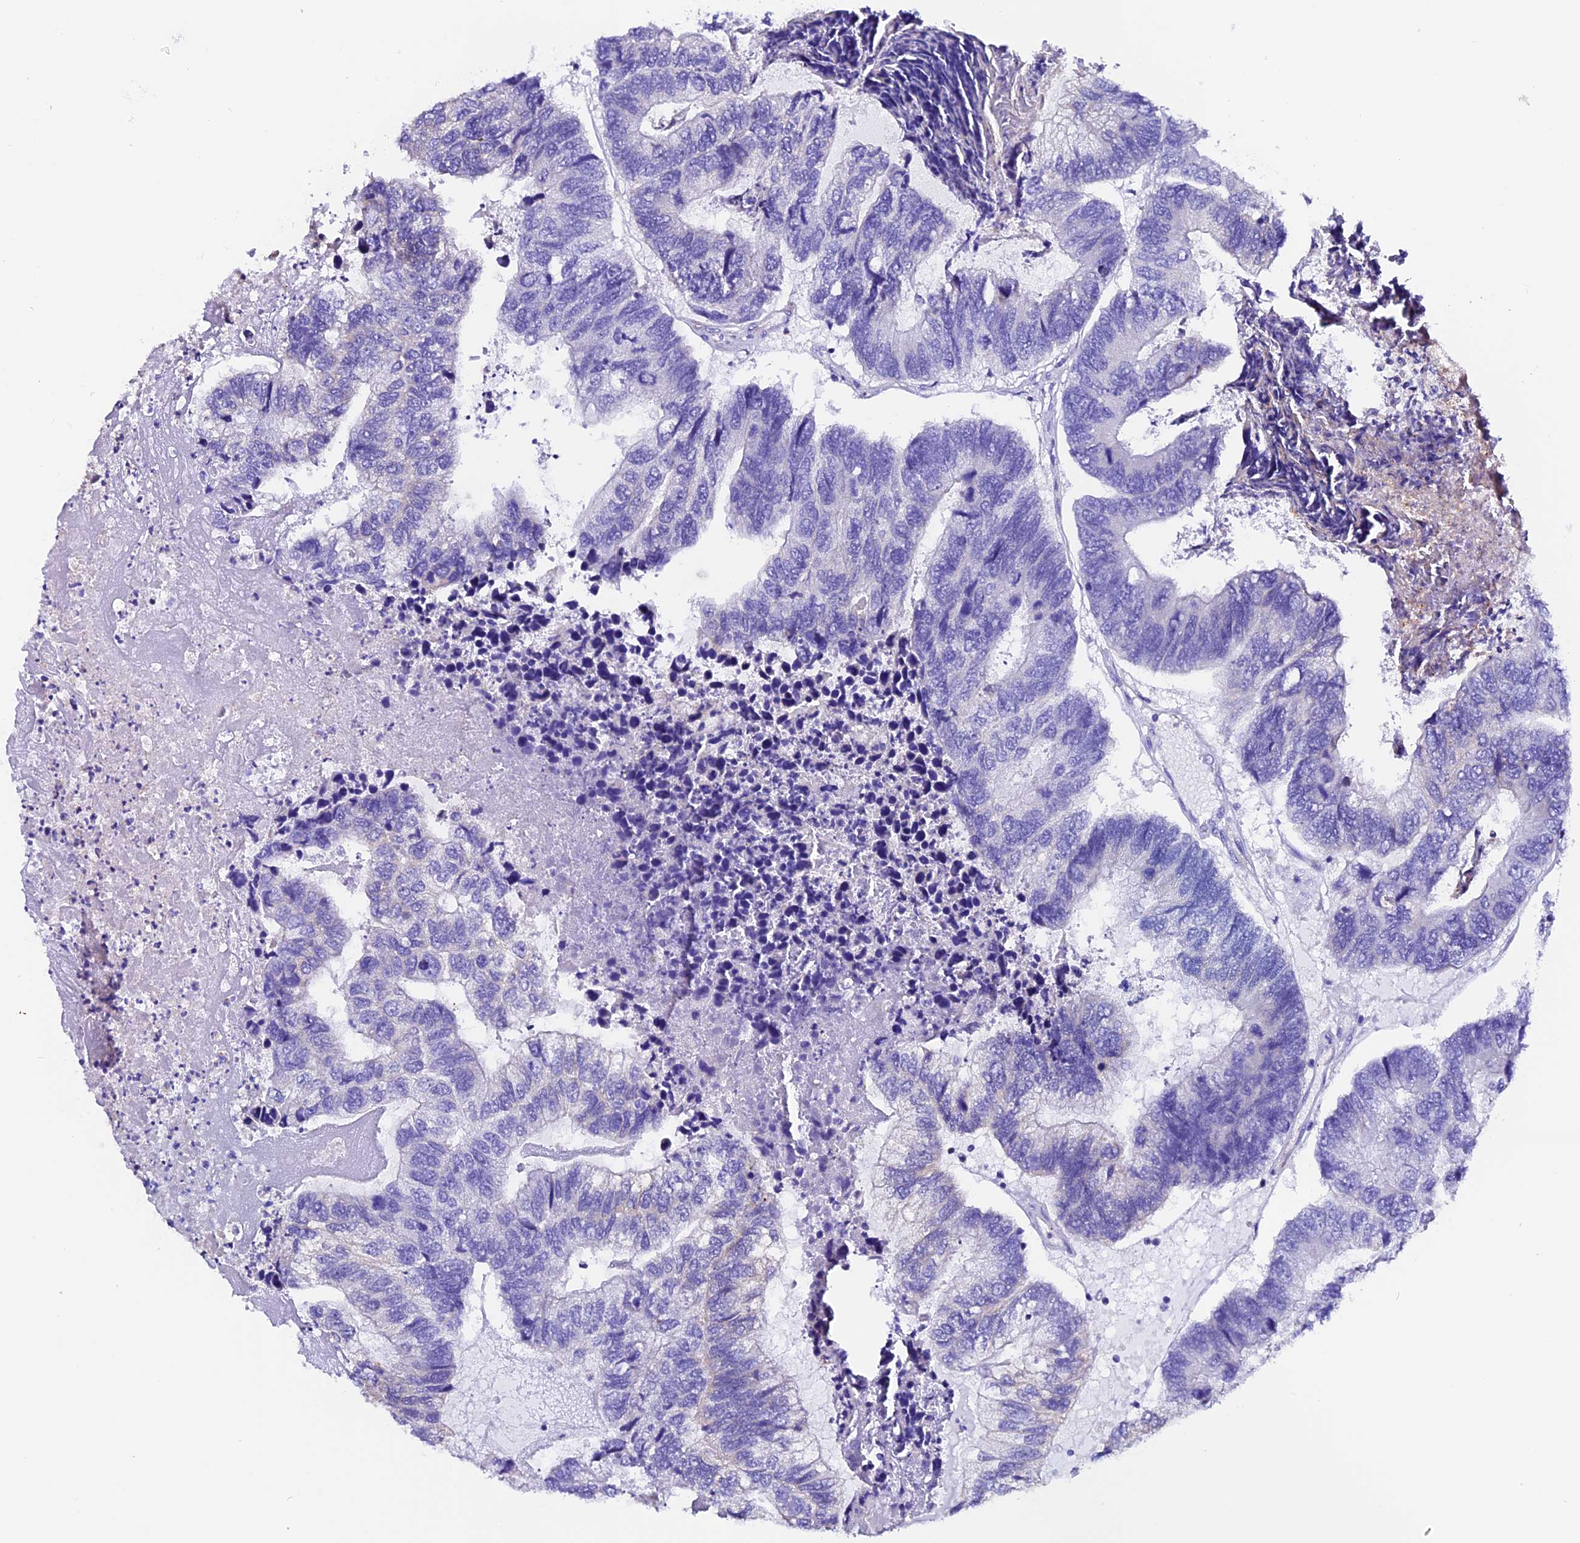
{"staining": {"intensity": "weak", "quantity": "<25%", "location": "cytoplasmic/membranous"}, "tissue": "colorectal cancer", "cell_type": "Tumor cells", "image_type": "cancer", "snomed": [{"axis": "morphology", "description": "Adenocarcinoma, NOS"}, {"axis": "topography", "description": "Colon"}], "caption": "Immunohistochemical staining of human colorectal adenocarcinoma displays no significant expression in tumor cells.", "gene": "COMTD1", "patient": {"sex": "female", "age": 67}}